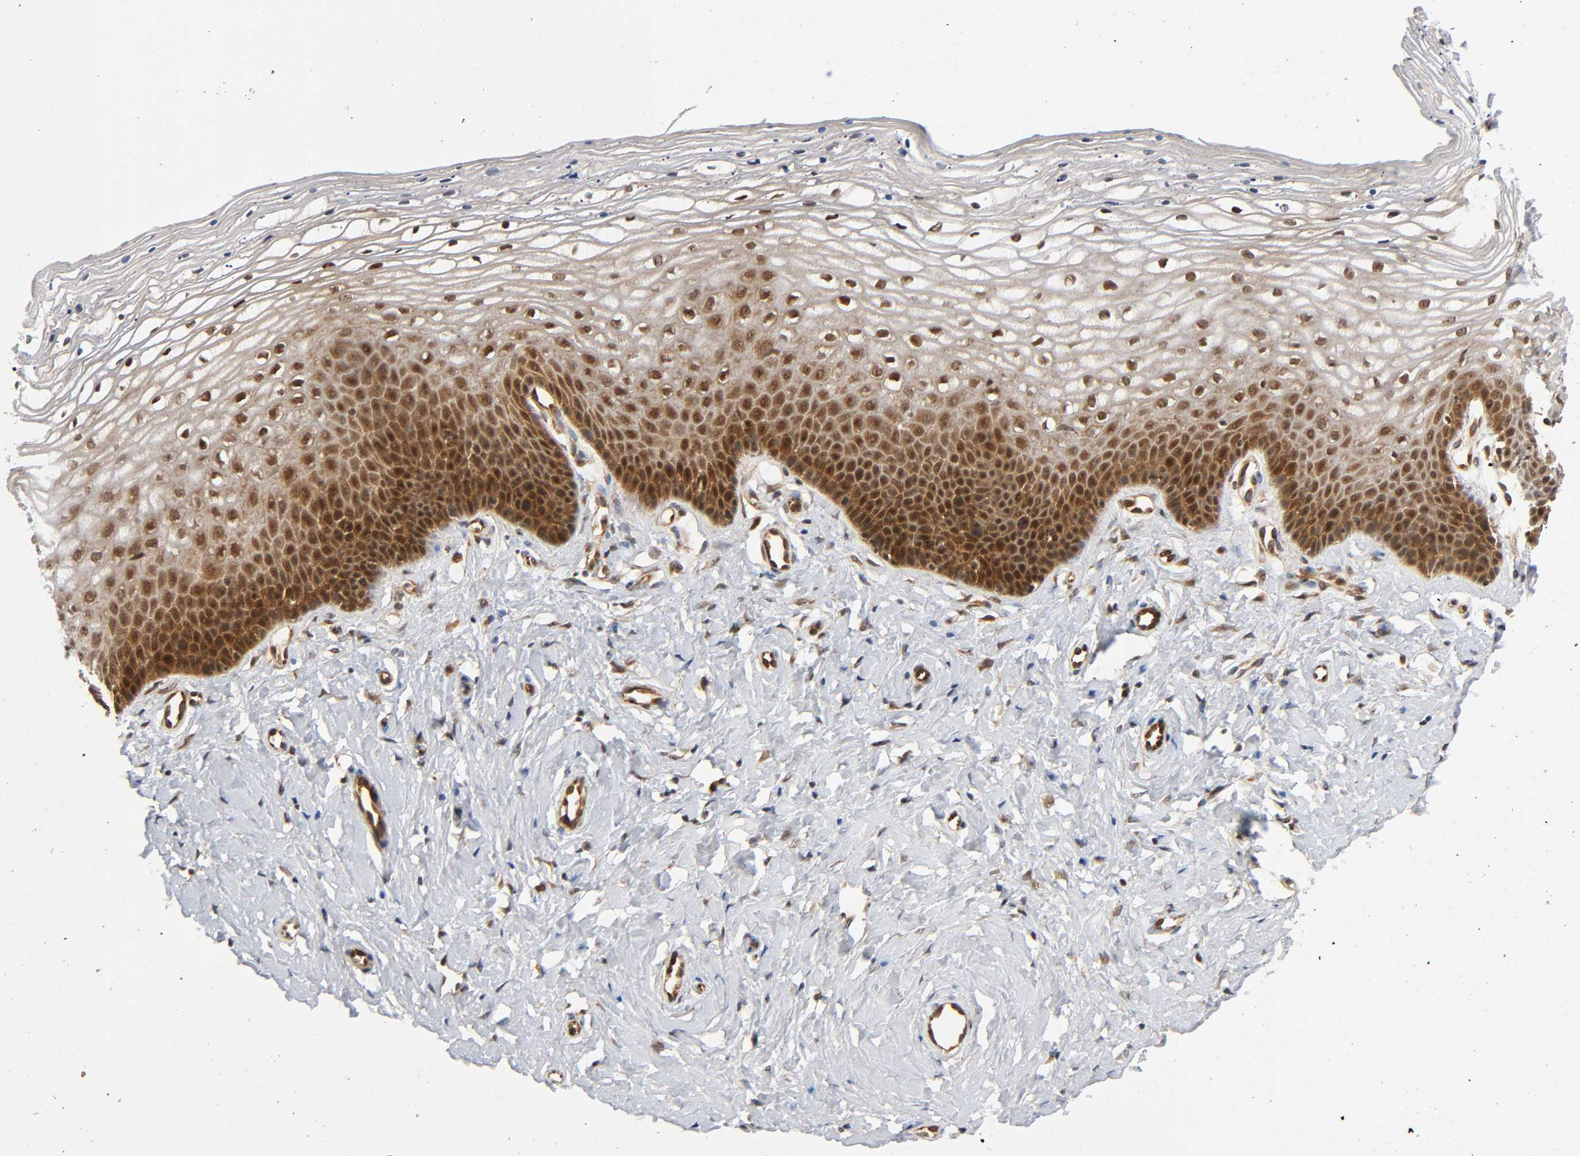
{"staining": {"intensity": "strong", "quantity": ">75%", "location": "cytoplasmic/membranous,nuclear"}, "tissue": "vagina", "cell_type": "Squamous epithelial cells", "image_type": "normal", "snomed": [{"axis": "morphology", "description": "Normal tissue, NOS"}, {"axis": "topography", "description": "Vagina"}], "caption": "Squamous epithelial cells exhibit high levels of strong cytoplasmic/membranous,nuclear staining in approximately >75% of cells in unremarkable vagina.", "gene": "IQCJ", "patient": {"sex": "female", "age": 68}}